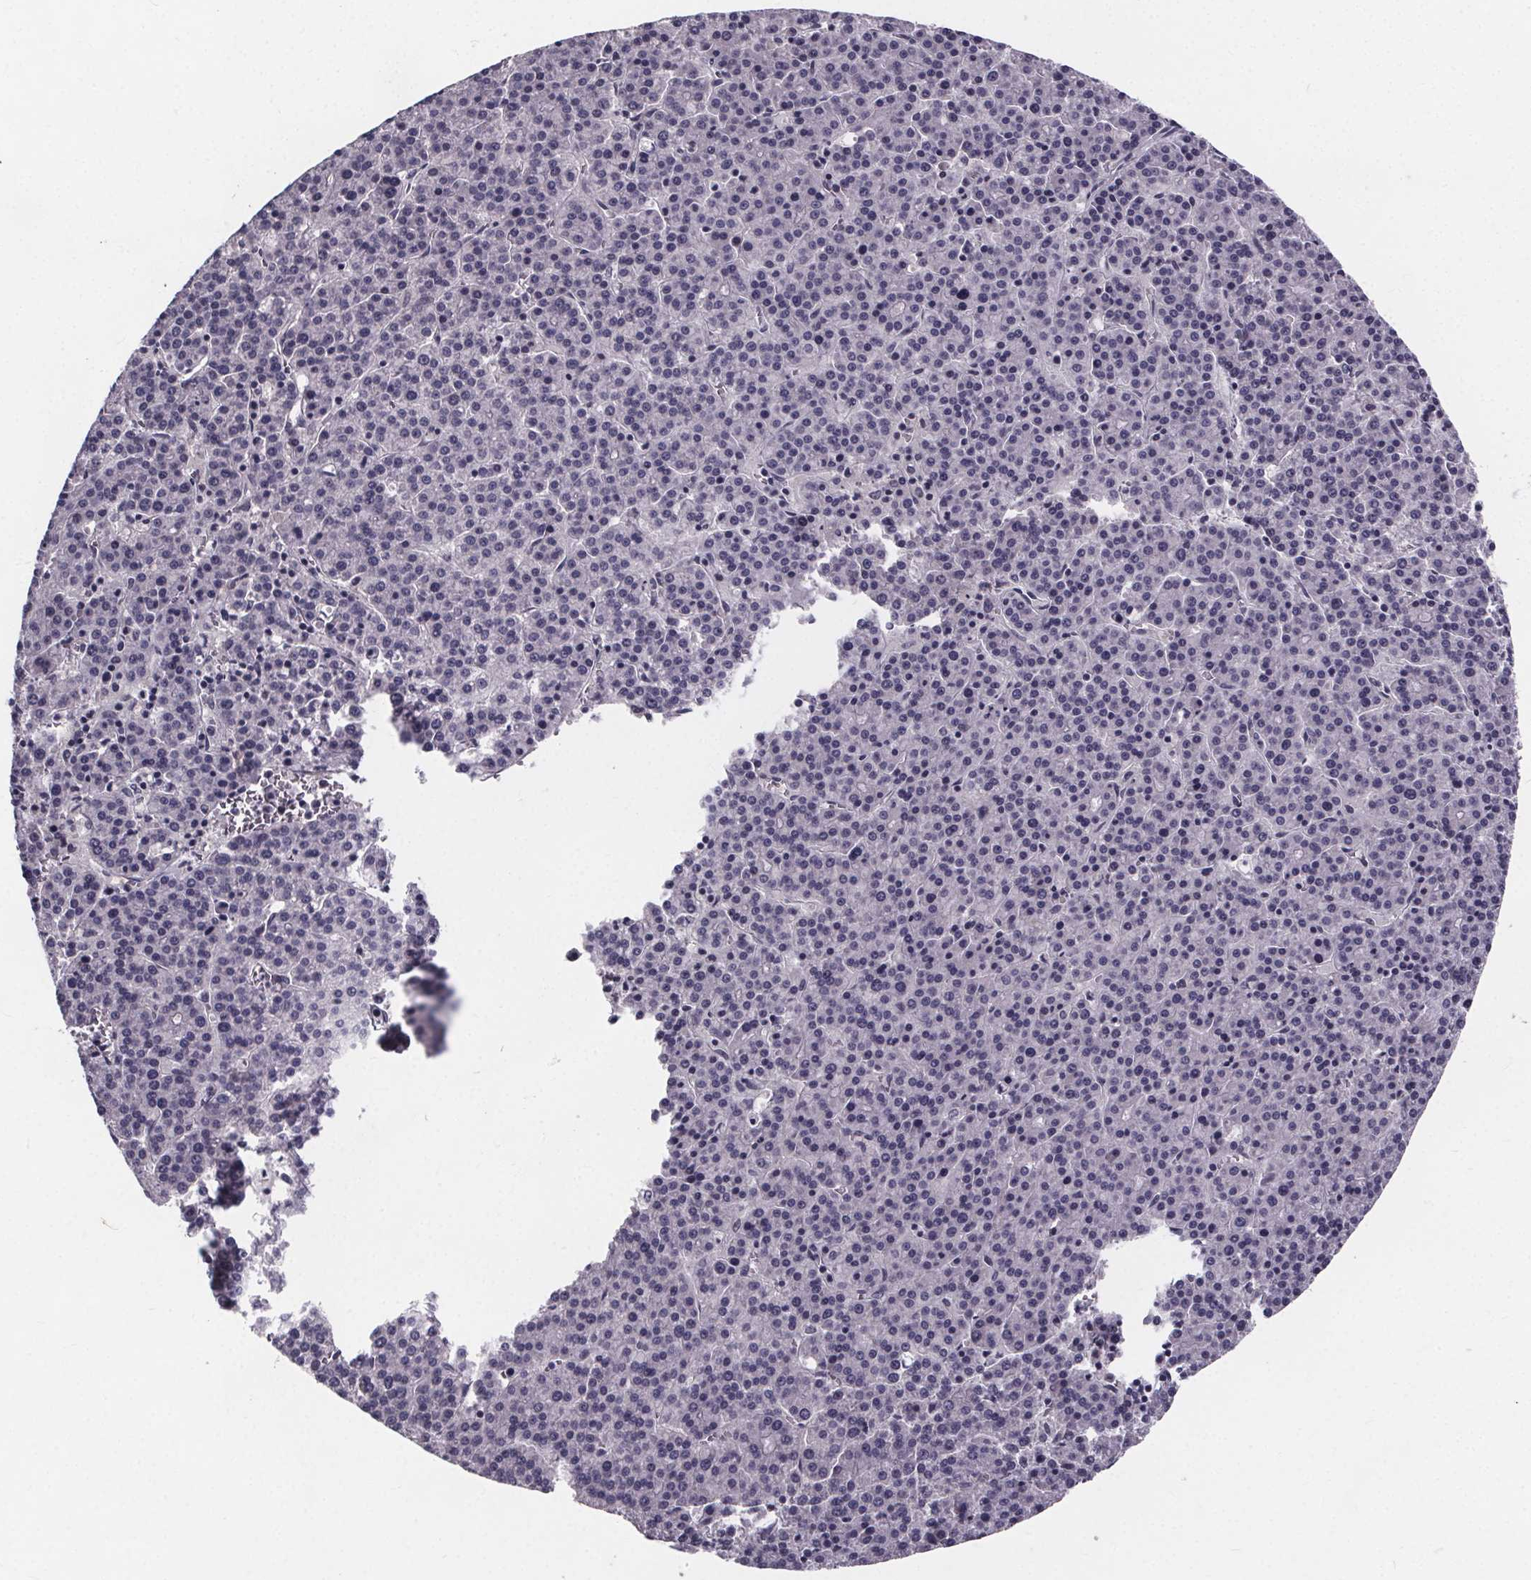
{"staining": {"intensity": "negative", "quantity": "none", "location": "none"}, "tissue": "liver cancer", "cell_type": "Tumor cells", "image_type": "cancer", "snomed": [{"axis": "morphology", "description": "Carcinoma, Hepatocellular, NOS"}, {"axis": "topography", "description": "Liver"}], "caption": "Protein analysis of liver cancer reveals no significant positivity in tumor cells.", "gene": "FAM181B", "patient": {"sex": "female", "age": 58}}